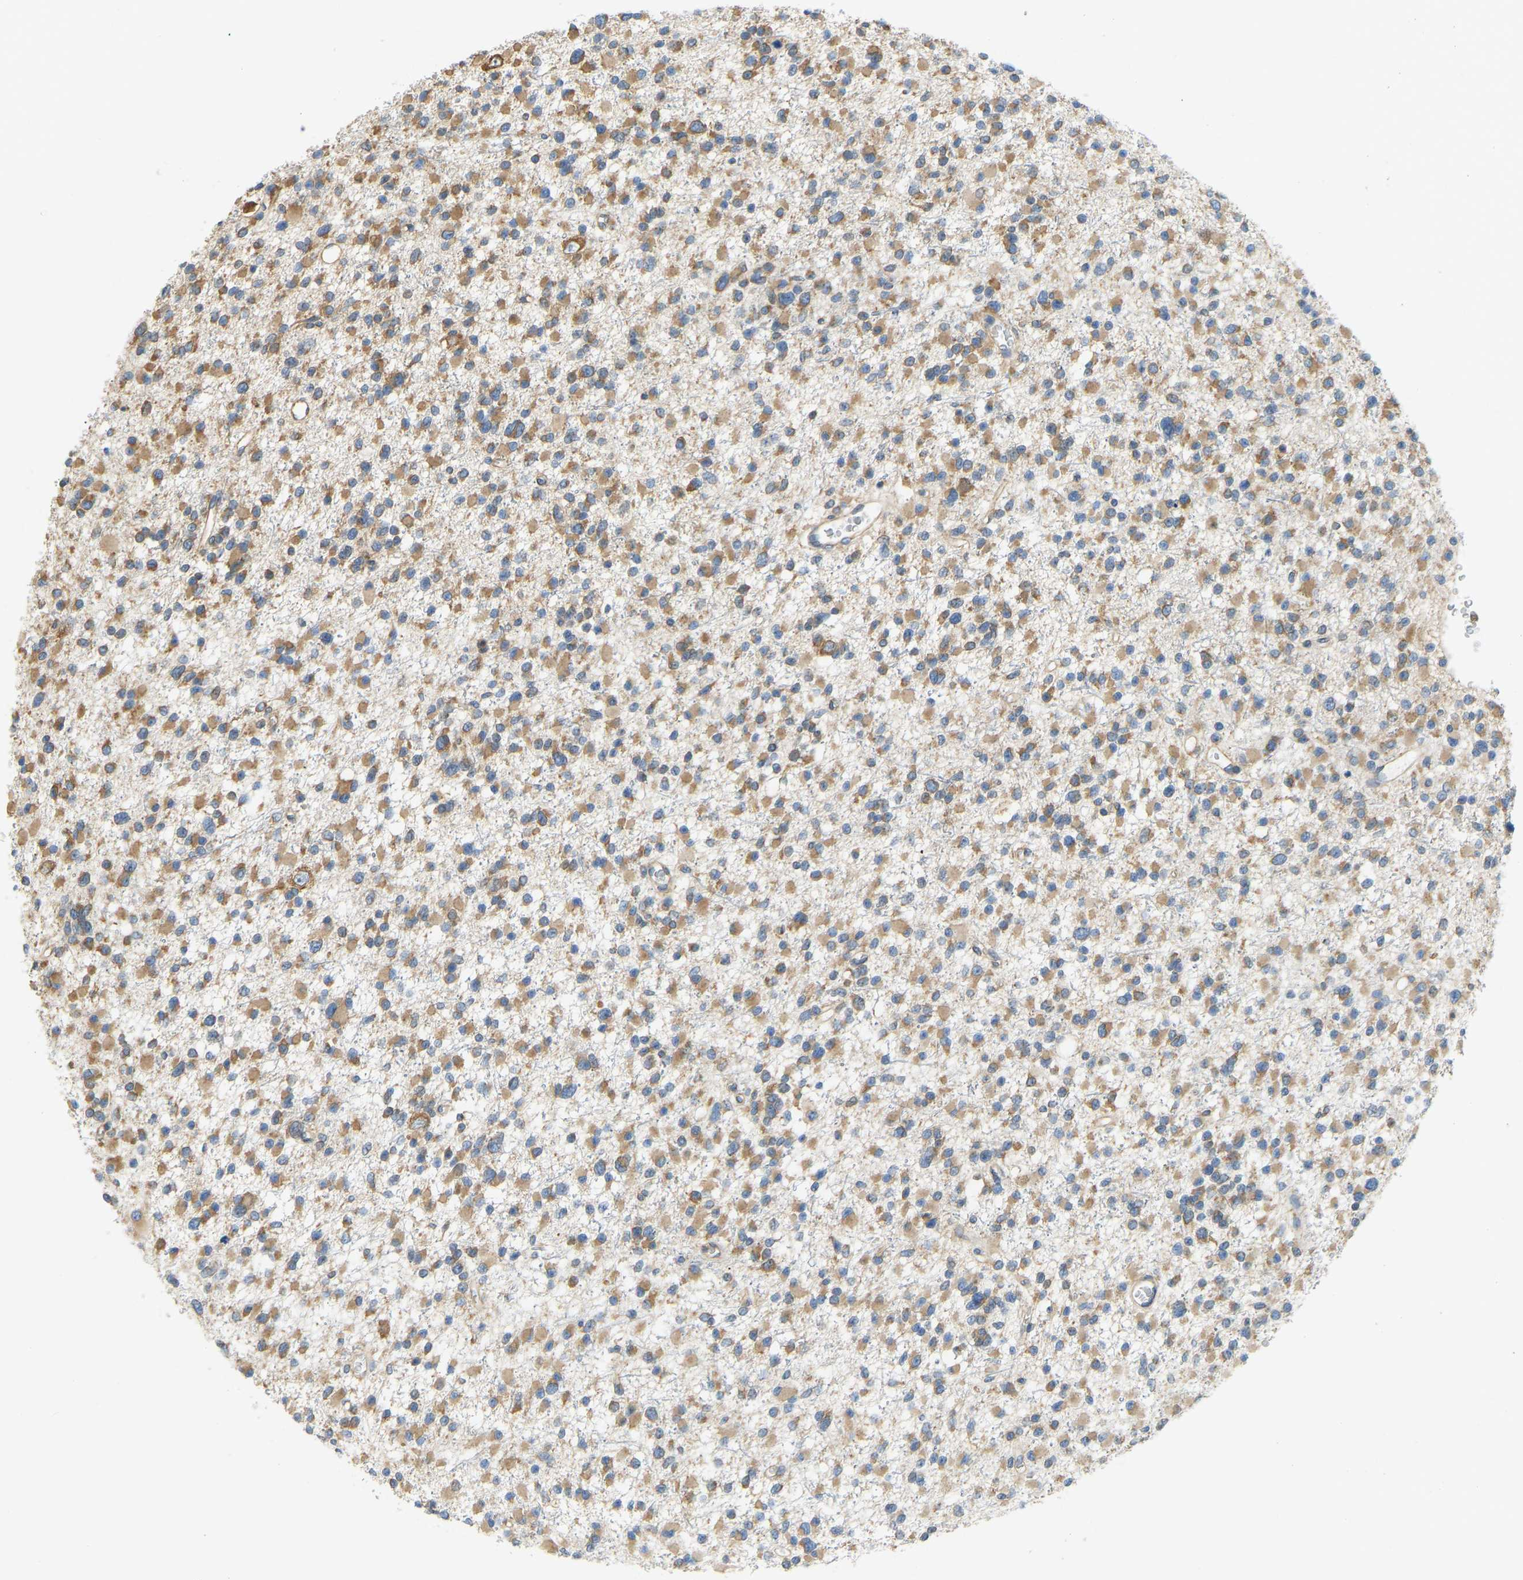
{"staining": {"intensity": "moderate", "quantity": ">75%", "location": "cytoplasmic/membranous"}, "tissue": "glioma", "cell_type": "Tumor cells", "image_type": "cancer", "snomed": [{"axis": "morphology", "description": "Glioma, malignant, Low grade"}, {"axis": "topography", "description": "Brain"}], "caption": "The histopathology image exhibits a brown stain indicating the presence of a protein in the cytoplasmic/membranous of tumor cells in glioma.", "gene": "RPS6KB2", "patient": {"sex": "female", "age": 22}}